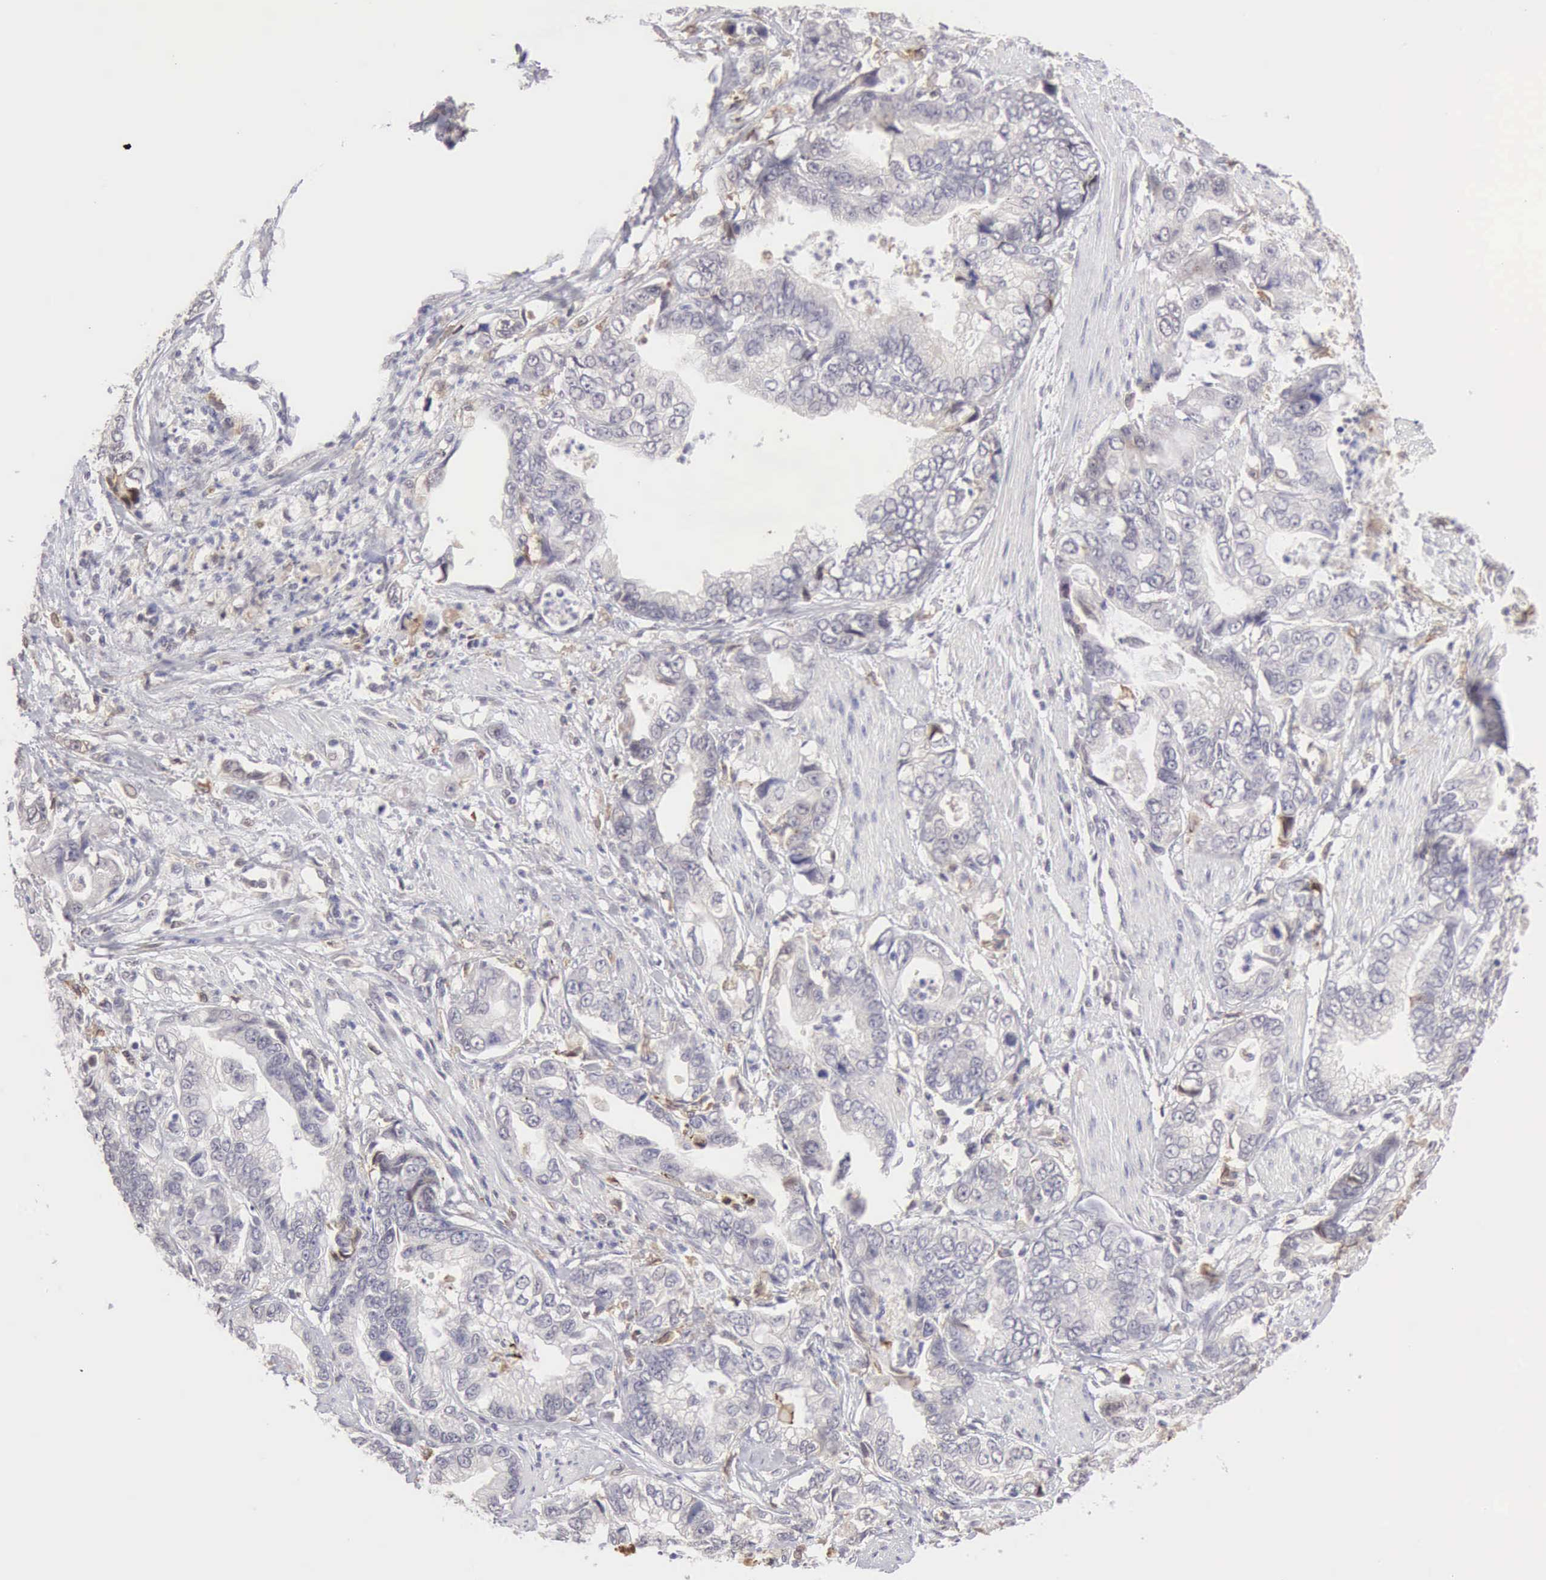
{"staining": {"intensity": "negative", "quantity": "none", "location": "none"}, "tissue": "stomach cancer", "cell_type": "Tumor cells", "image_type": "cancer", "snomed": [{"axis": "morphology", "description": "Adenocarcinoma, NOS"}, {"axis": "topography", "description": "Pancreas"}, {"axis": "topography", "description": "Stomach, upper"}], "caption": "Histopathology image shows no significant protein staining in tumor cells of adenocarcinoma (stomach). (DAB (3,3'-diaminobenzidine) IHC, high magnification).", "gene": "RNASE1", "patient": {"sex": "male", "age": 77}}